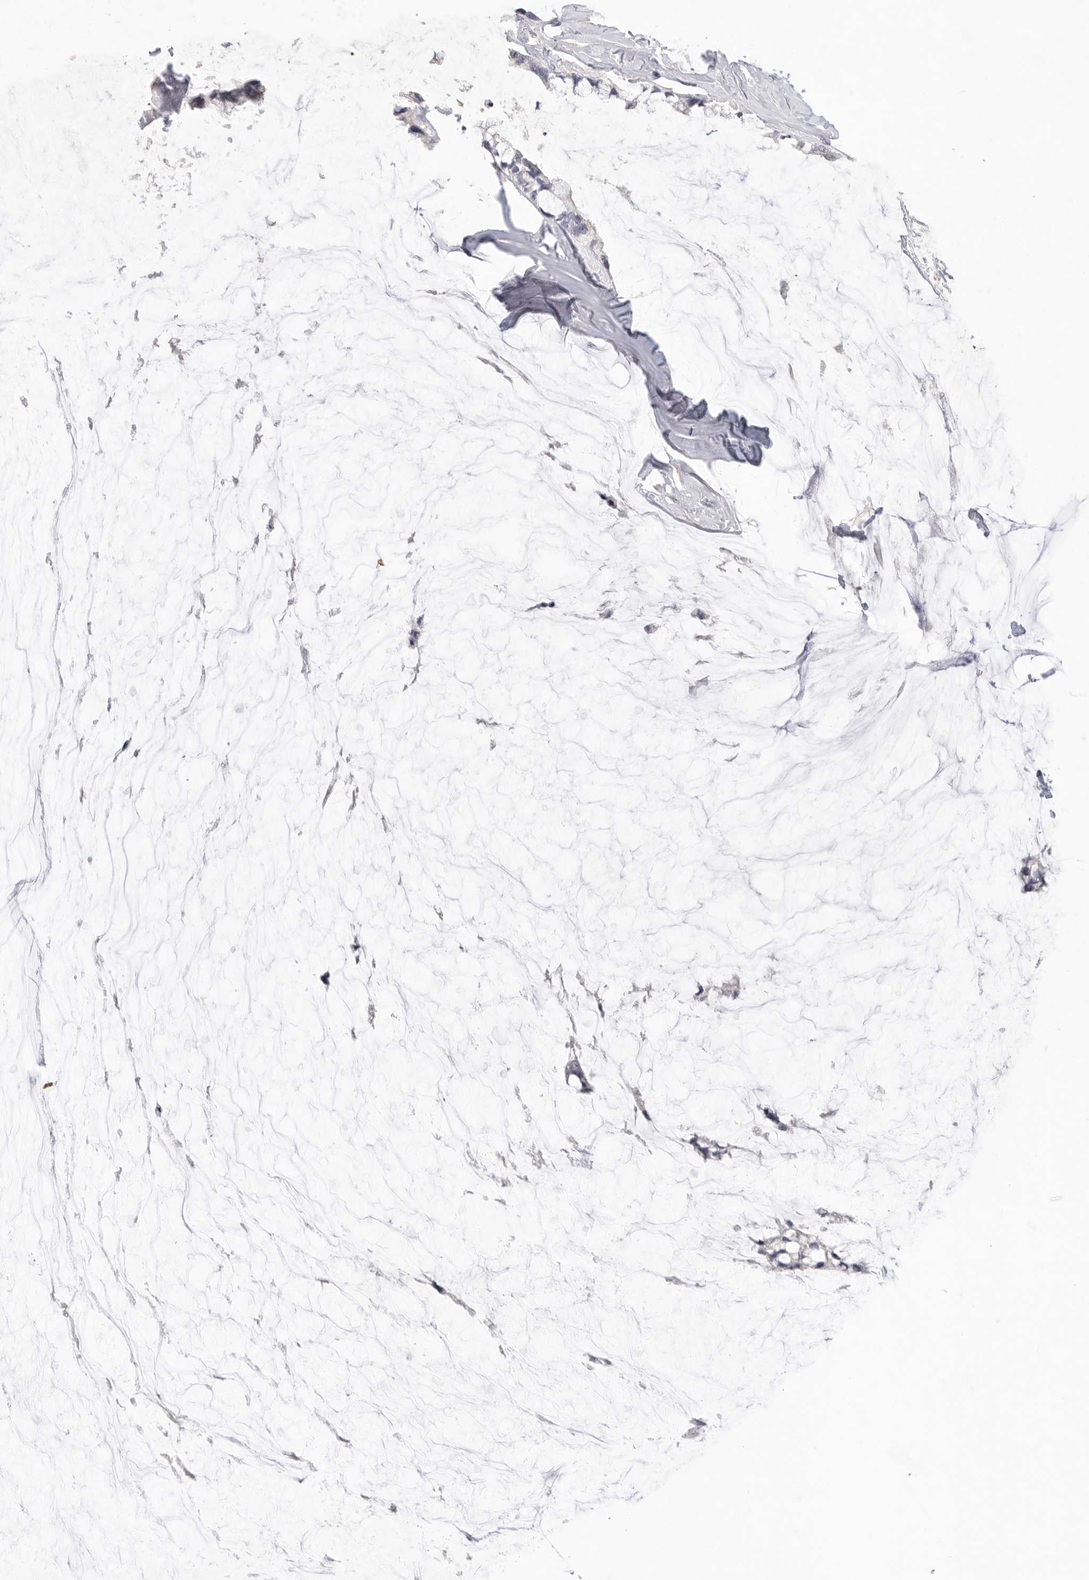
{"staining": {"intensity": "negative", "quantity": "none", "location": "none"}, "tissue": "ovarian cancer", "cell_type": "Tumor cells", "image_type": "cancer", "snomed": [{"axis": "morphology", "description": "Cystadenocarcinoma, mucinous, NOS"}, {"axis": "topography", "description": "Ovary"}], "caption": "This is a image of IHC staining of mucinous cystadenocarcinoma (ovarian), which shows no staining in tumor cells. (DAB IHC with hematoxylin counter stain).", "gene": "FBN2", "patient": {"sex": "female", "age": 39}}